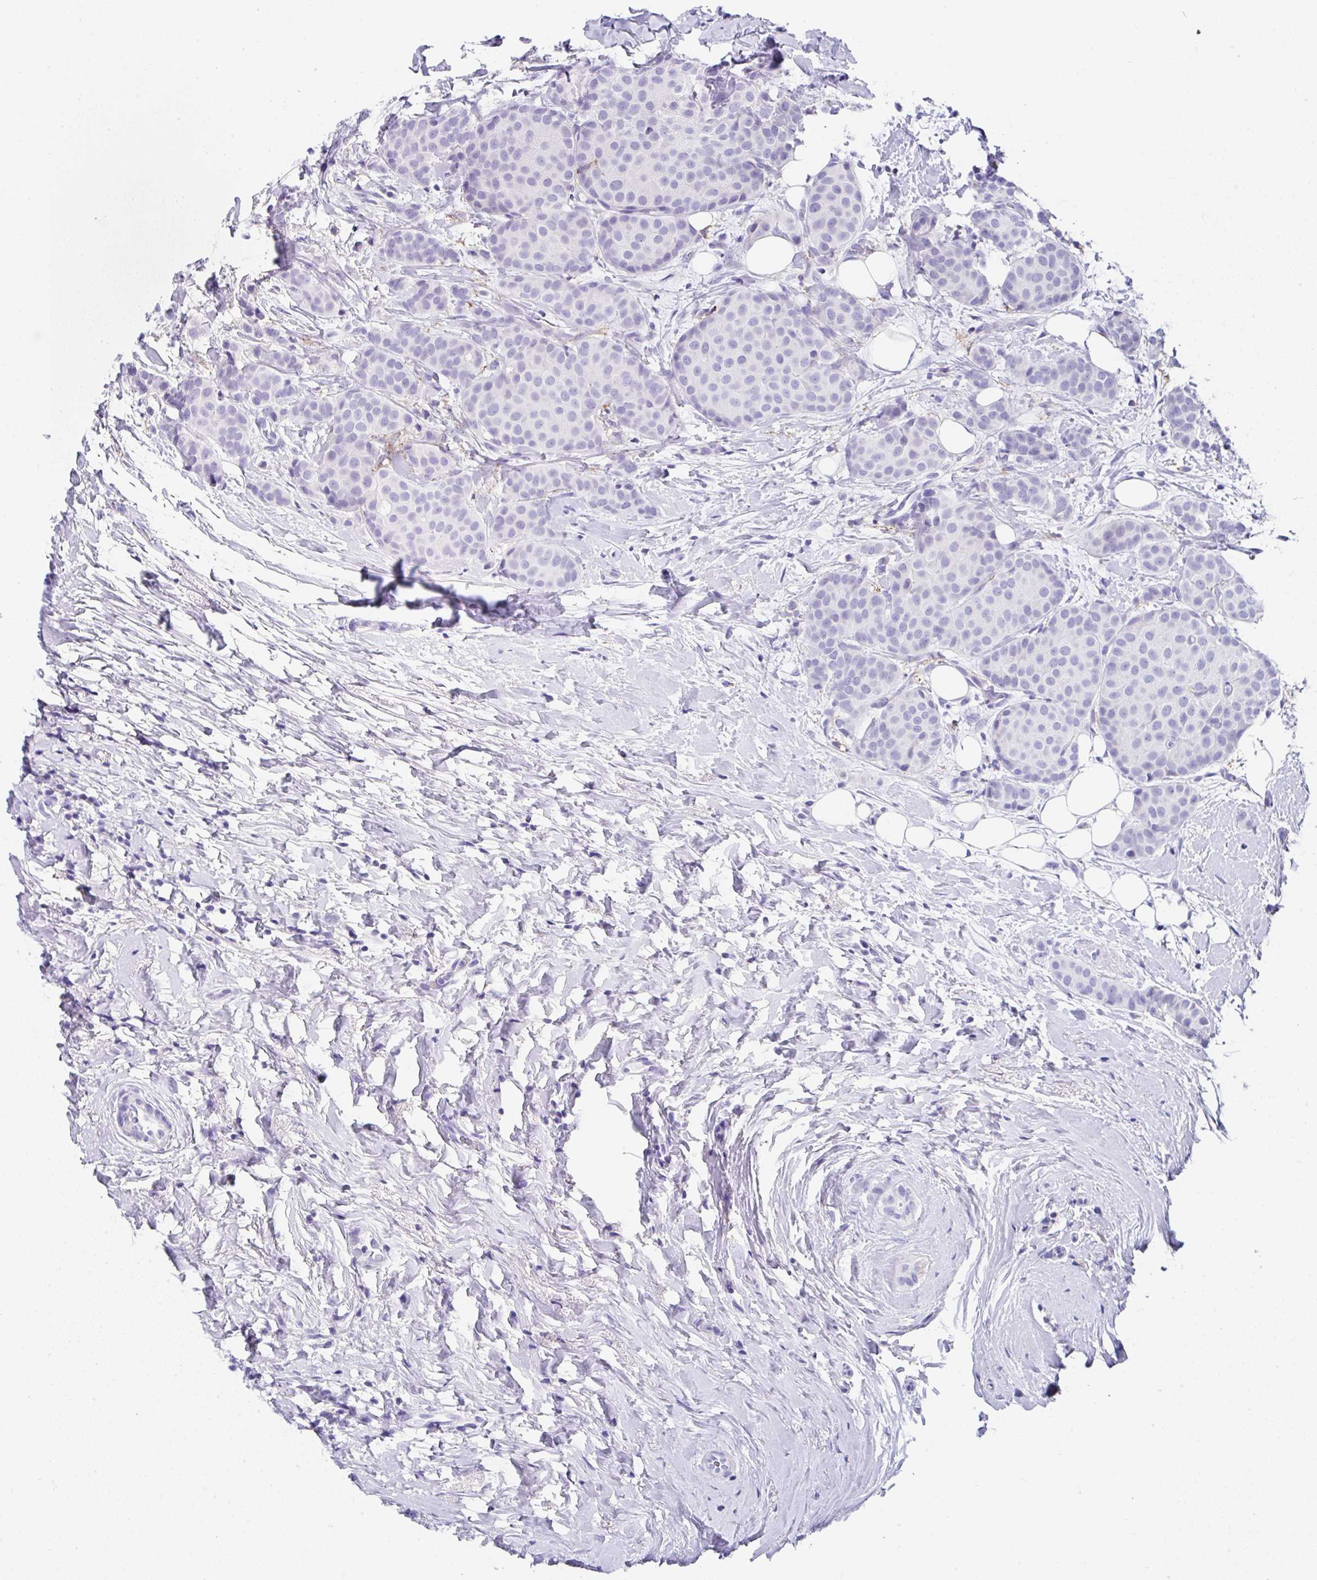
{"staining": {"intensity": "negative", "quantity": "none", "location": "none"}, "tissue": "breast cancer", "cell_type": "Tumor cells", "image_type": "cancer", "snomed": [{"axis": "morphology", "description": "Duct carcinoma"}, {"axis": "topography", "description": "Breast"}], "caption": "Tumor cells are negative for brown protein staining in breast infiltrating ductal carcinoma. Nuclei are stained in blue.", "gene": "UGT3A1", "patient": {"sex": "female", "age": 70}}